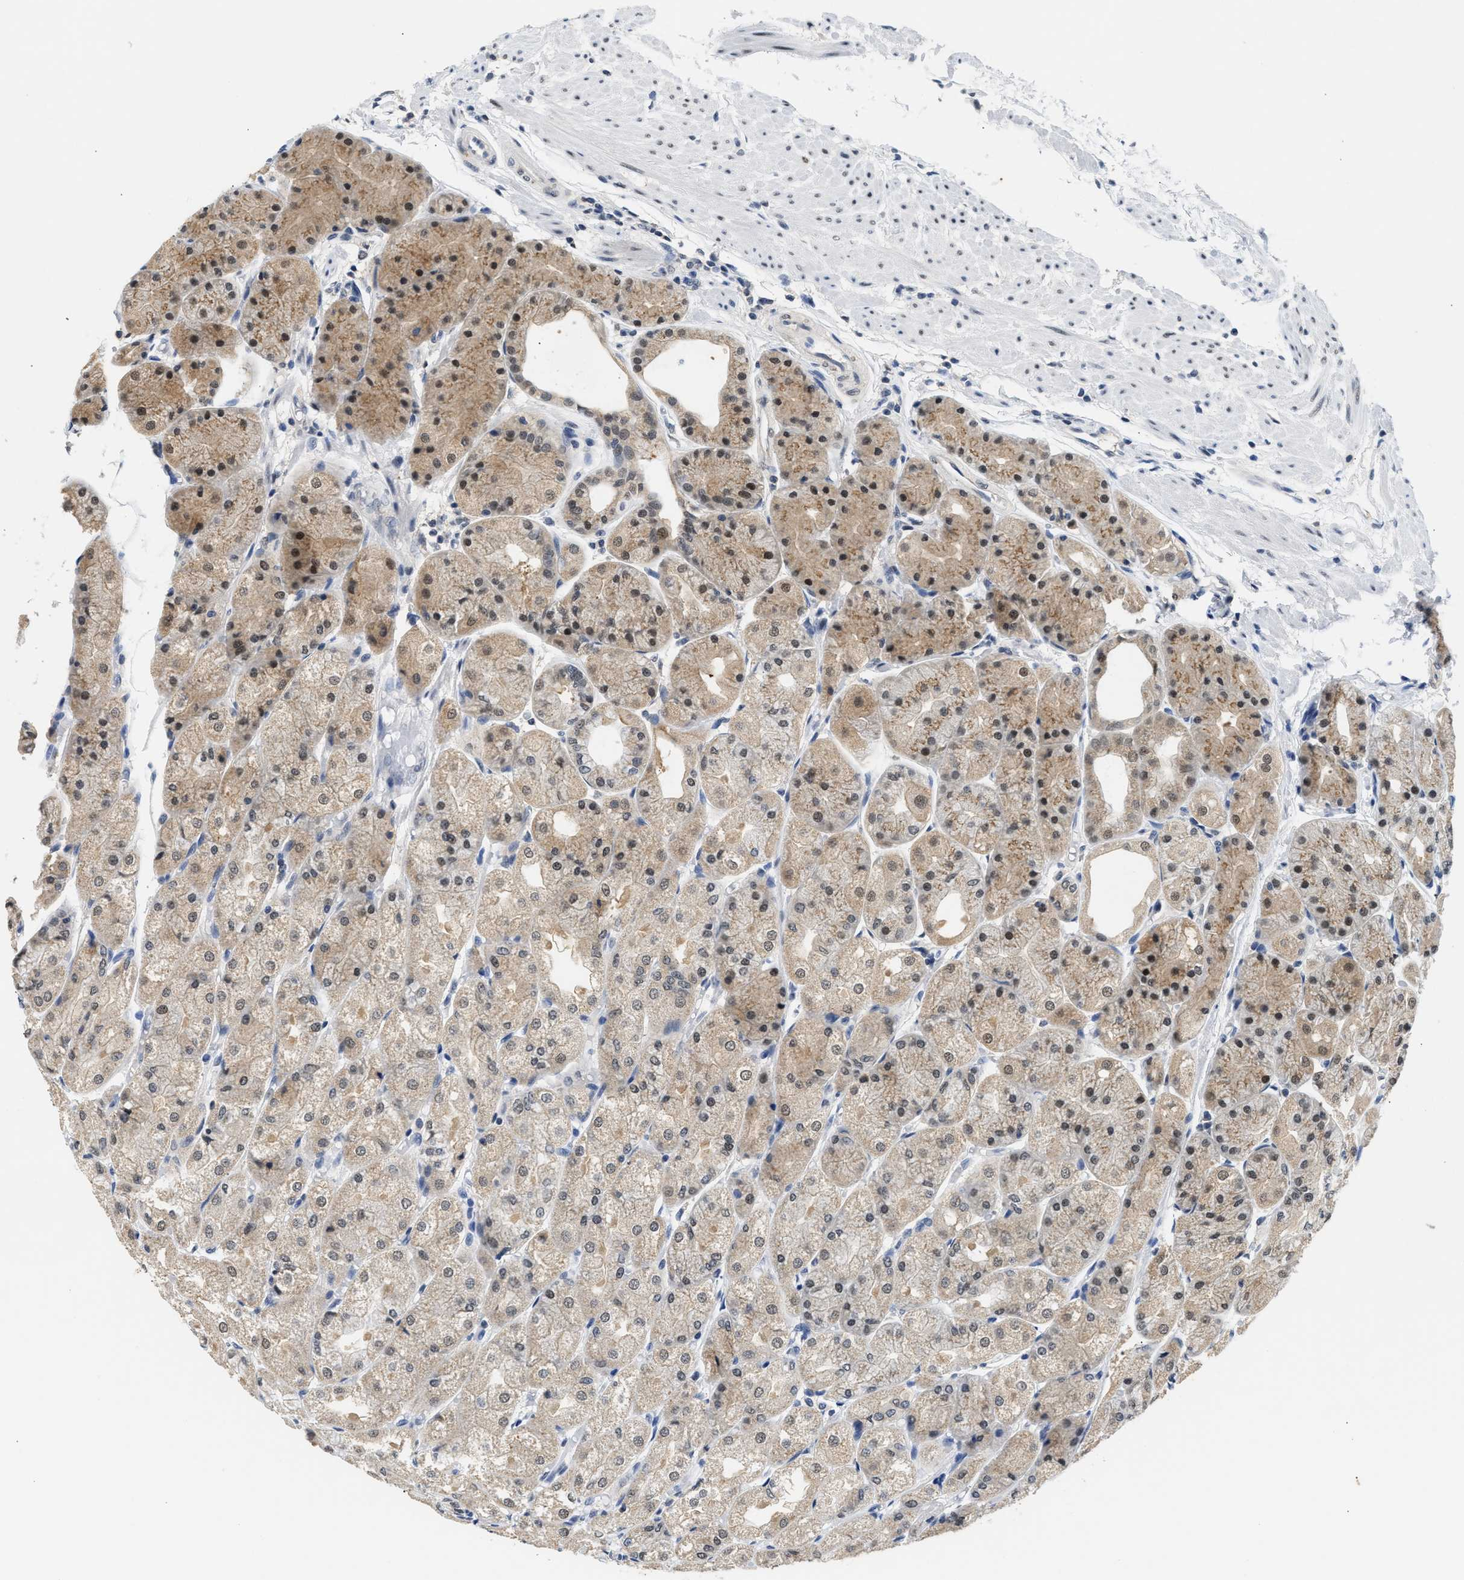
{"staining": {"intensity": "moderate", "quantity": "25%-75%", "location": "cytoplasmic/membranous,nuclear"}, "tissue": "stomach", "cell_type": "Glandular cells", "image_type": "normal", "snomed": [{"axis": "morphology", "description": "Normal tissue, NOS"}, {"axis": "topography", "description": "Stomach, upper"}], "caption": "Immunohistochemical staining of normal stomach exhibits medium levels of moderate cytoplasmic/membranous,nuclear staining in approximately 25%-75% of glandular cells. The staining was performed using DAB, with brown indicating positive protein expression. Nuclei are stained blue with hematoxylin.", "gene": "PPM1L", "patient": {"sex": "male", "age": 72}}